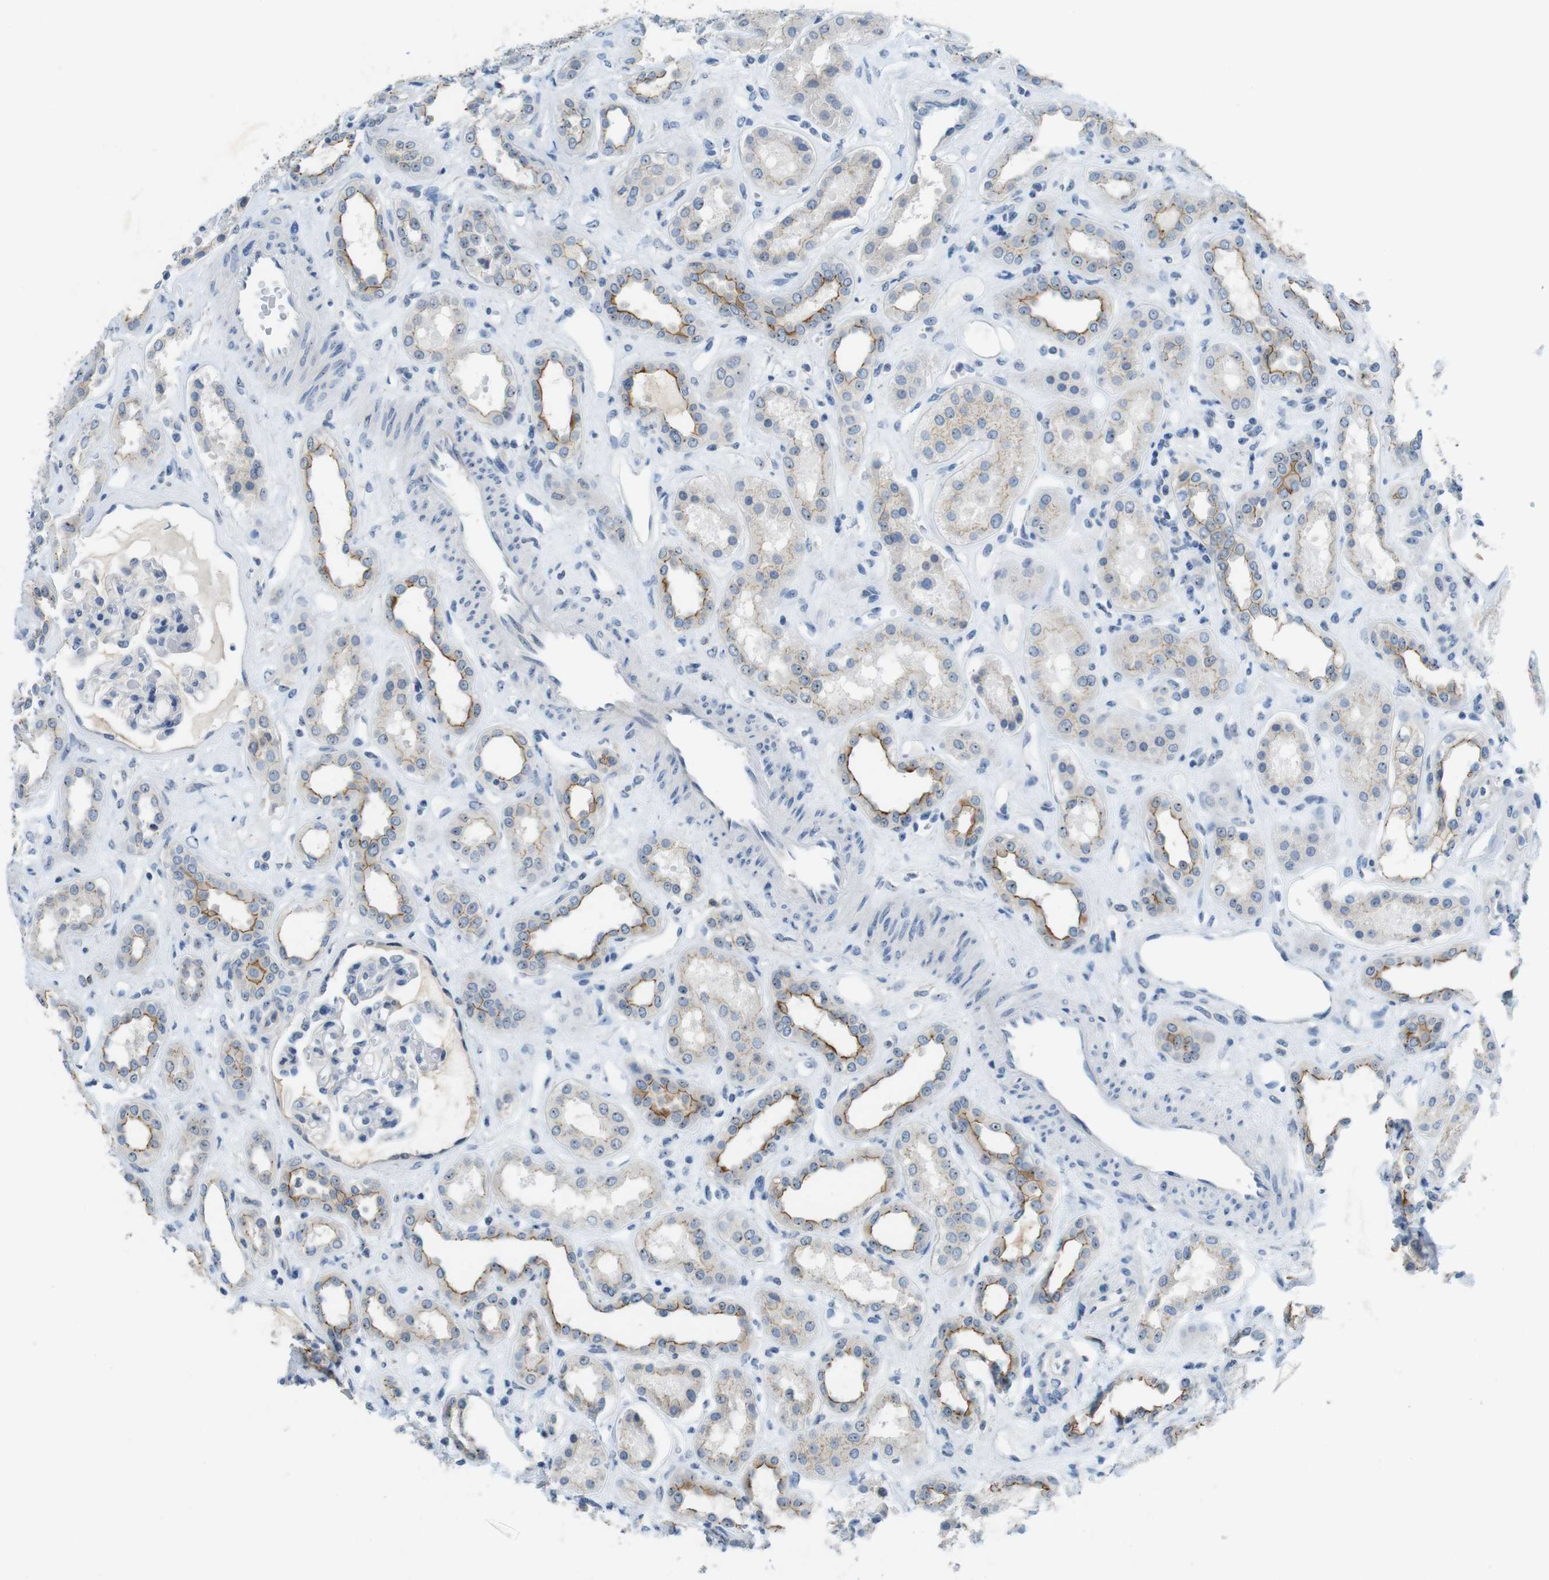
{"staining": {"intensity": "negative", "quantity": "none", "location": "none"}, "tissue": "kidney", "cell_type": "Cells in glomeruli", "image_type": "normal", "snomed": [{"axis": "morphology", "description": "Normal tissue, NOS"}, {"axis": "topography", "description": "Kidney"}], "caption": "DAB immunohistochemical staining of benign kidney exhibits no significant positivity in cells in glomeruli. (IHC, brightfield microscopy, high magnification).", "gene": "TJP3", "patient": {"sex": "male", "age": 59}}